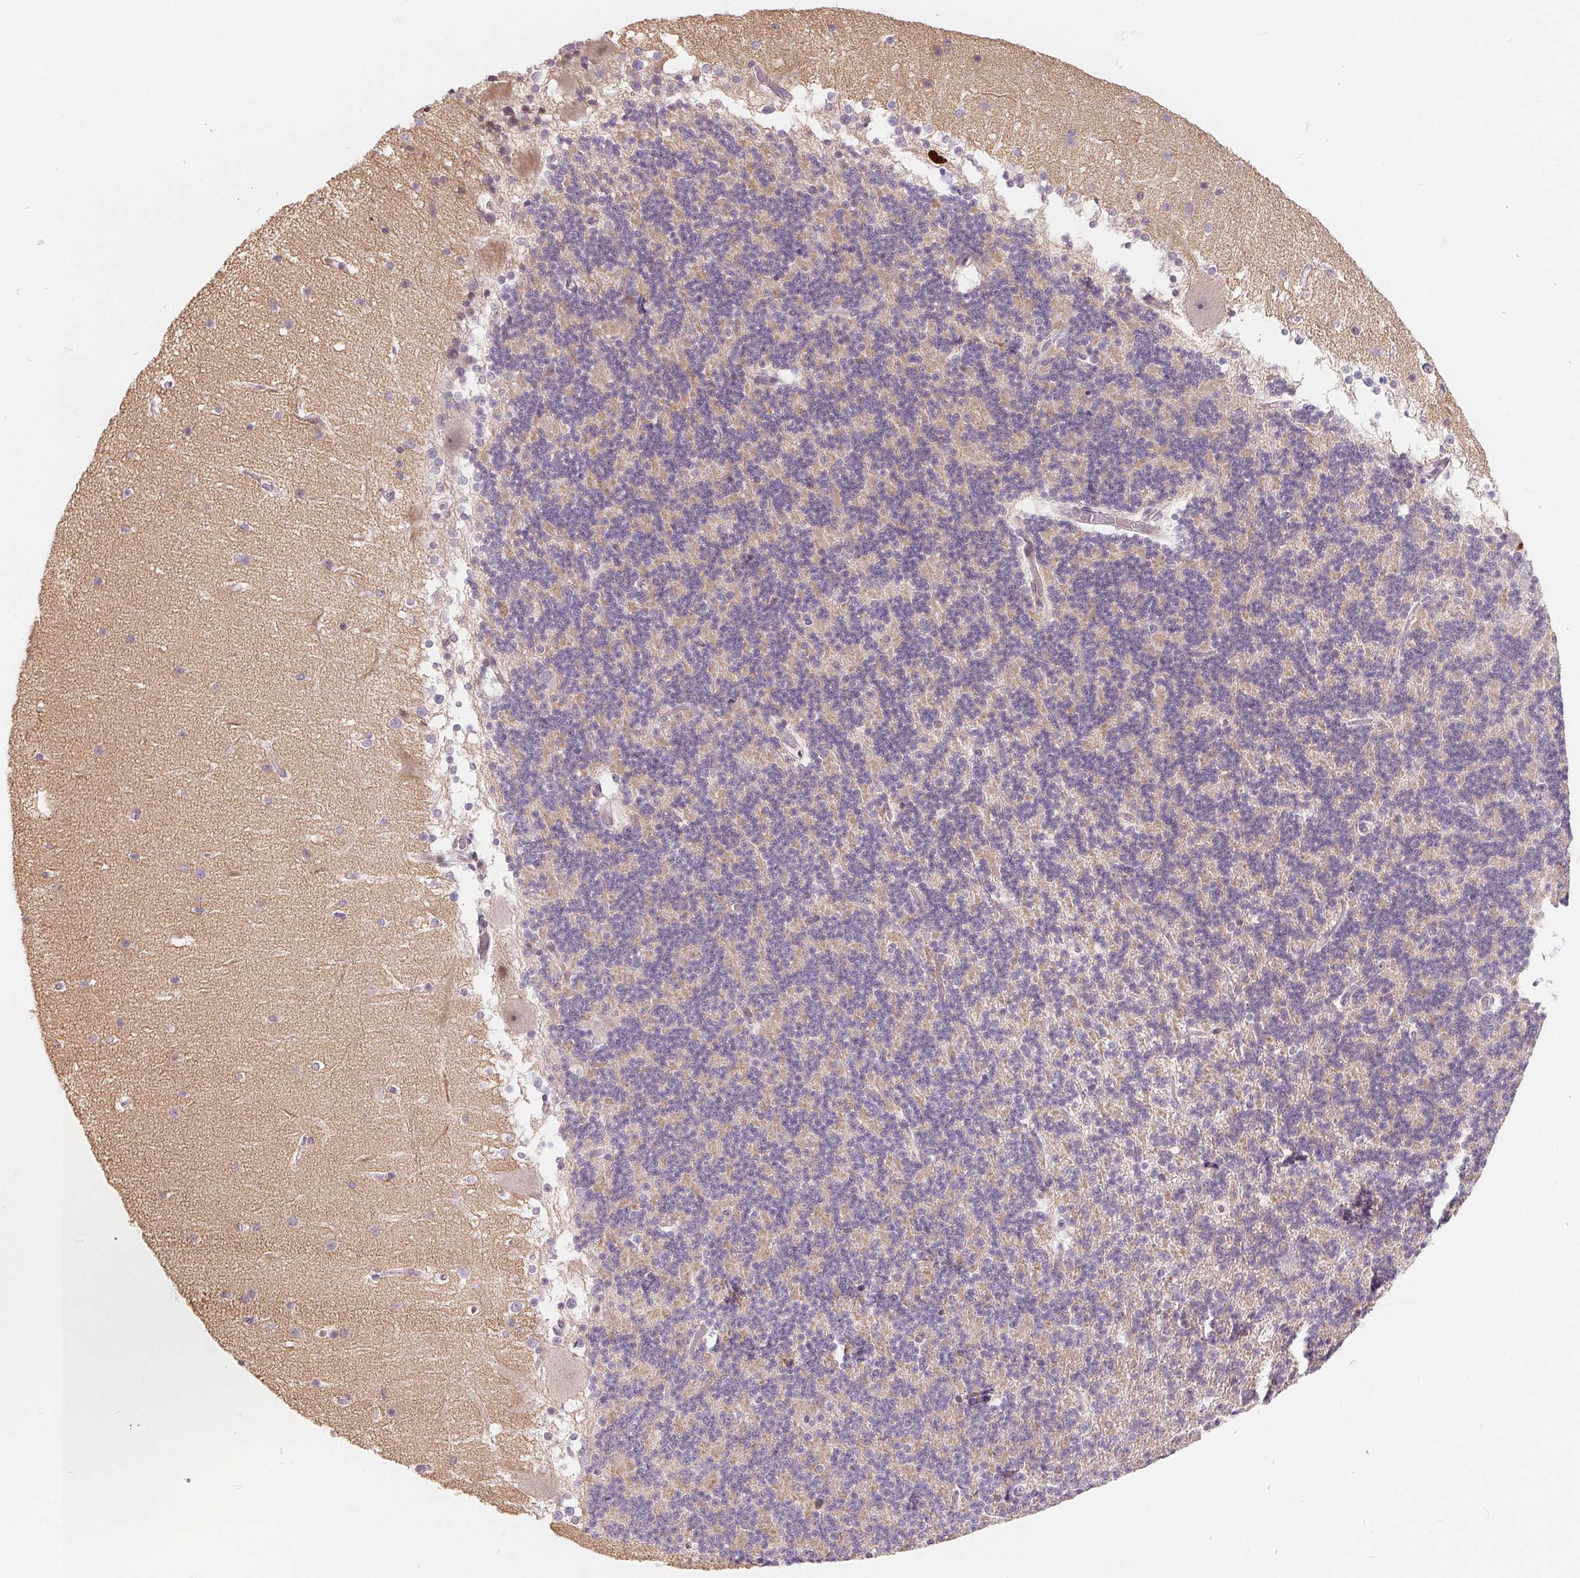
{"staining": {"intensity": "weak", "quantity": "<25%", "location": "cytoplasmic/membranous"}, "tissue": "cerebellum", "cell_type": "Cells in granular layer", "image_type": "normal", "snomed": [{"axis": "morphology", "description": "Normal tissue, NOS"}, {"axis": "topography", "description": "Cerebellum"}], "caption": "This micrograph is of unremarkable cerebellum stained with immunohistochemistry to label a protein in brown with the nuclei are counter-stained blue. There is no positivity in cells in granular layer.", "gene": "NRG2", "patient": {"sex": "female", "age": 19}}